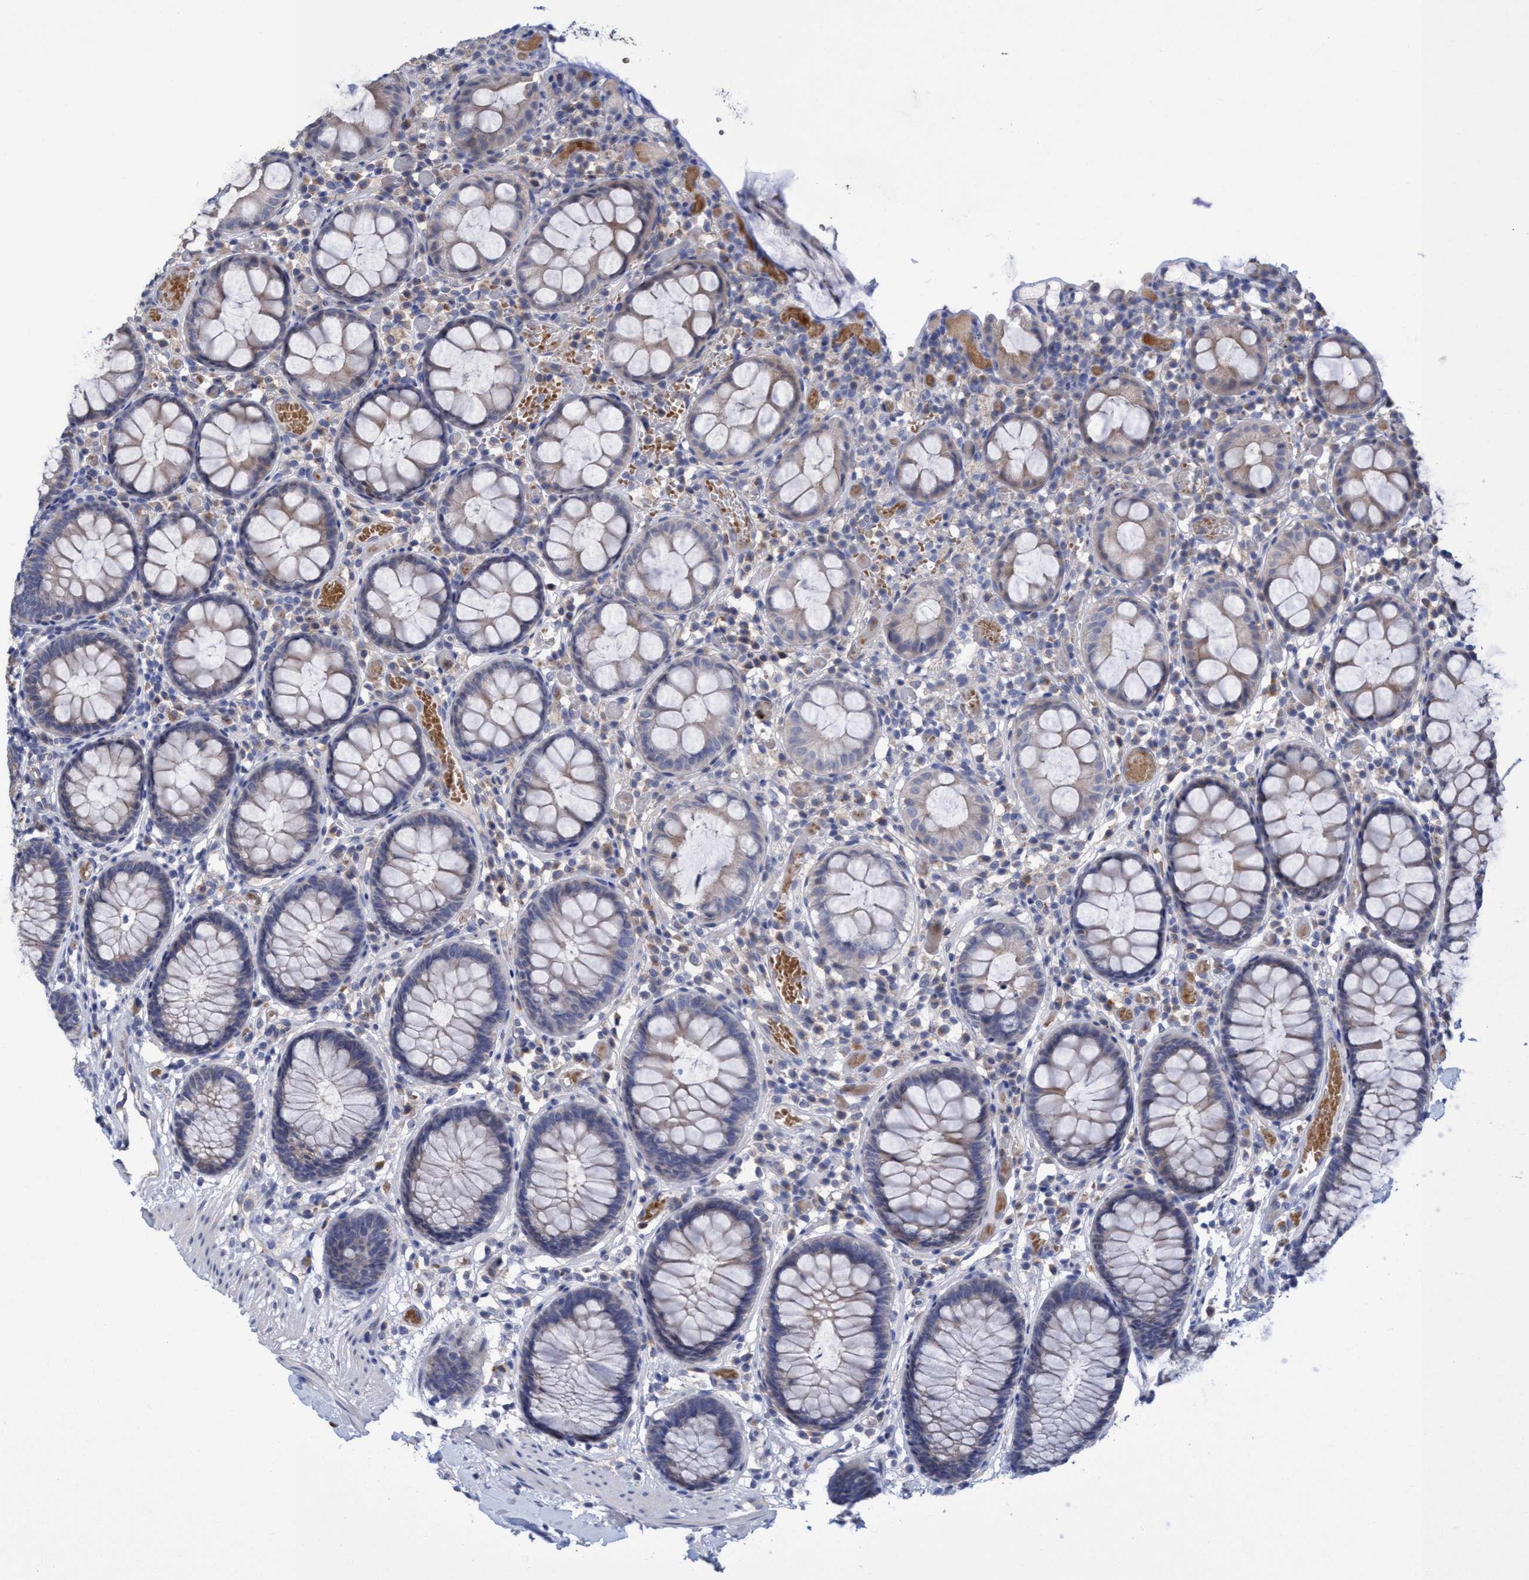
{"staining": {"intensity": "negative", "quantity": "none", "location": "none"}, "tissue": "colon", "cell_type": "Endothelial cells", "image_type": "normal", "snomed": [{"axis": "morphology", "description": "Normal tissue, NOS"}, {"axis": "topography", "description": "Colon"}], "caption": "A high-resolution micrograph shows immunohistochemistry (IHC) staining of unremarkable colon, which displays no significant staining in endothelial cells. (DAB (3,3'-diaminobenzidine) IHC with hematoxylin counter stain).", "gene": "SEMA4D", "patient": {"sex": "male", "age": 14}}